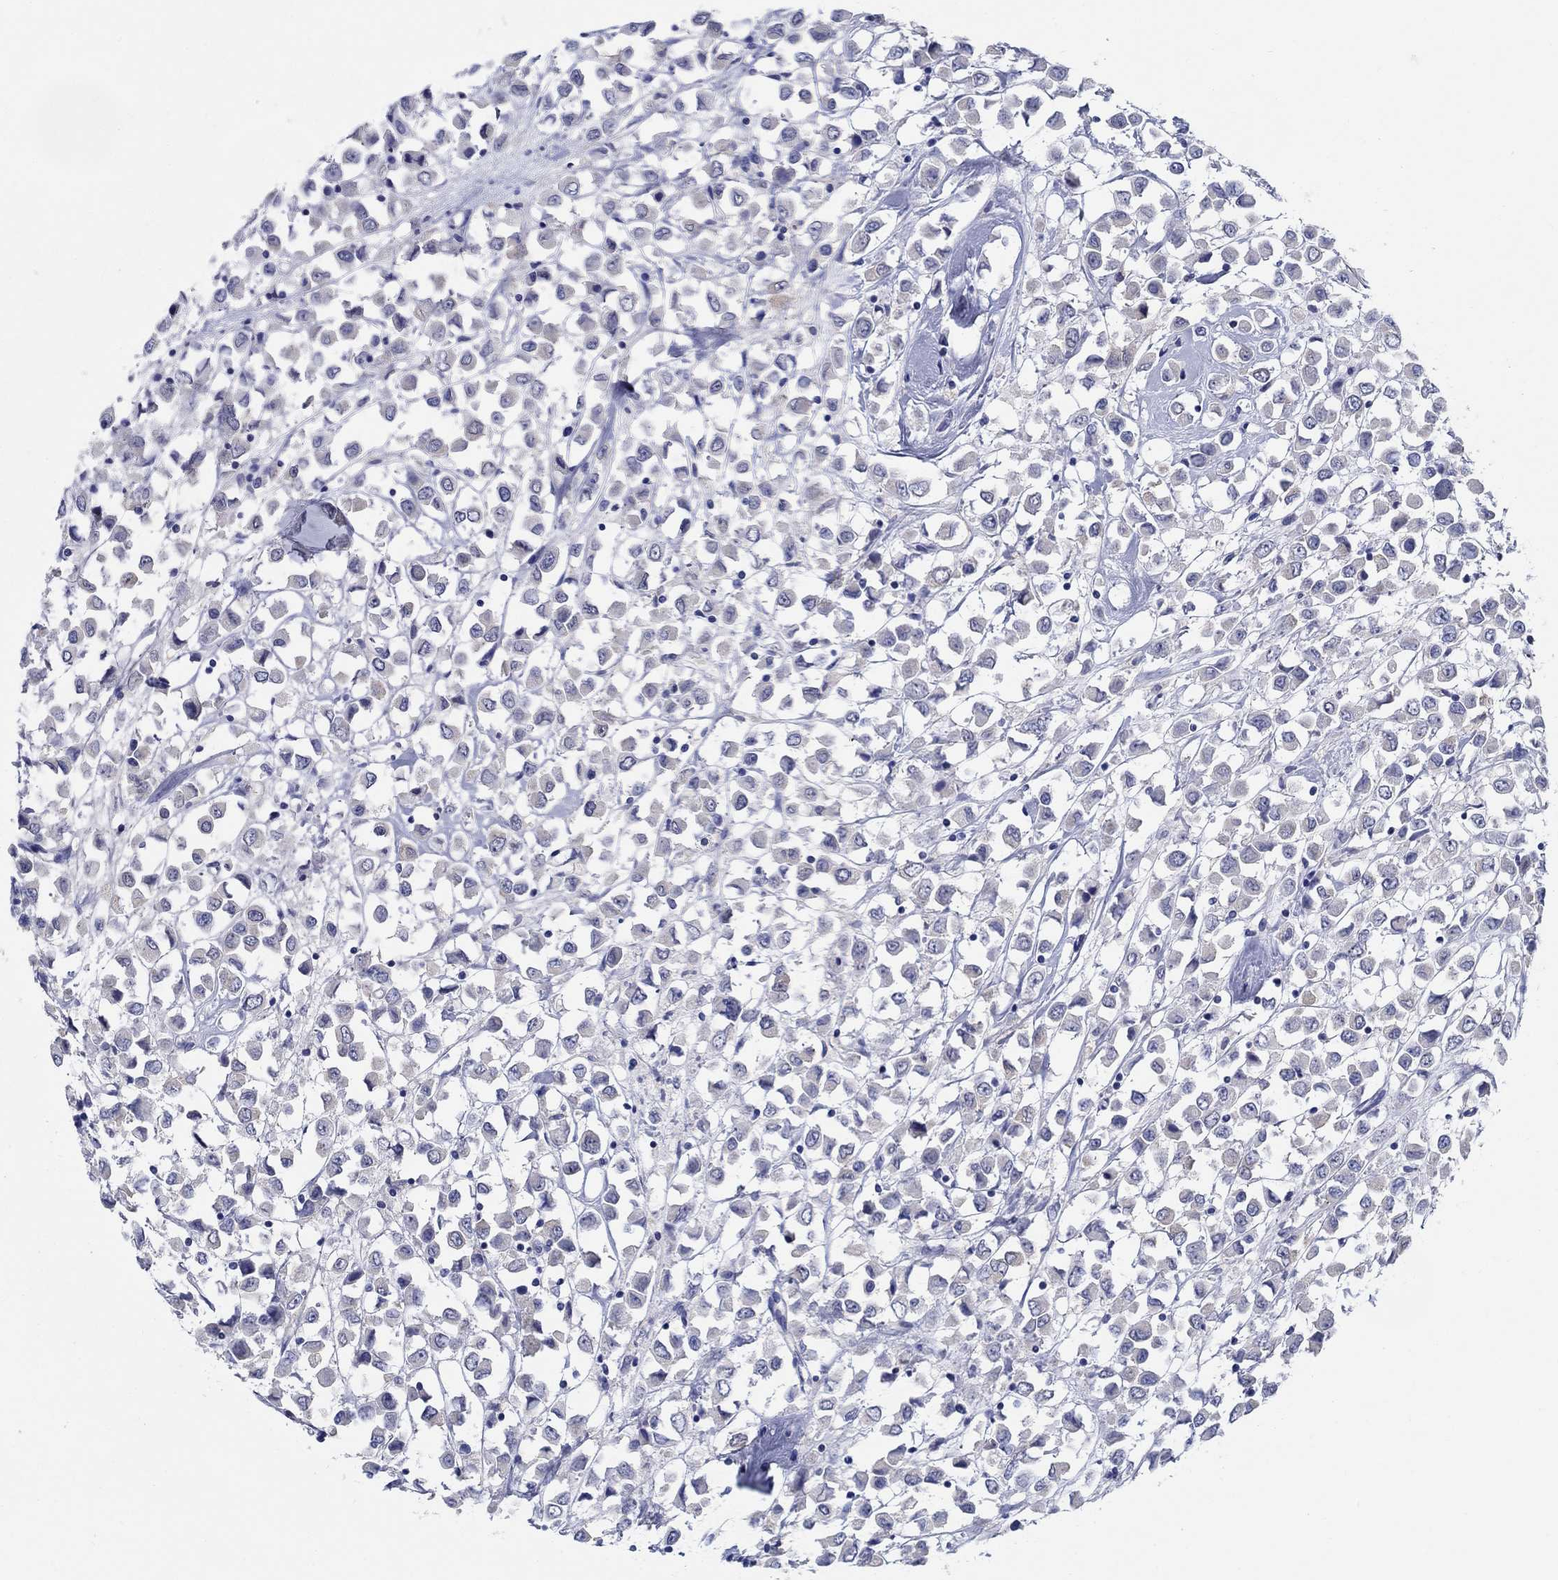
{"staining": {"intensity": "negative", "quantity": "none", "location": "none"}, "tissue": "breast cancer", "cell_type": "Tumor cells", "image_type": "cancer", "snomed": [{"axis": "morphology", "description": "Duct carcinoma"}, {"axis": "topography", "description": "Breast"}], "caption": "IHC of human invasive ductal carcinoma (breast) exhibits no expression in tumor cells.", "gene": "RAP1GAP", "patient": {"sex": "female", "age": 61}}